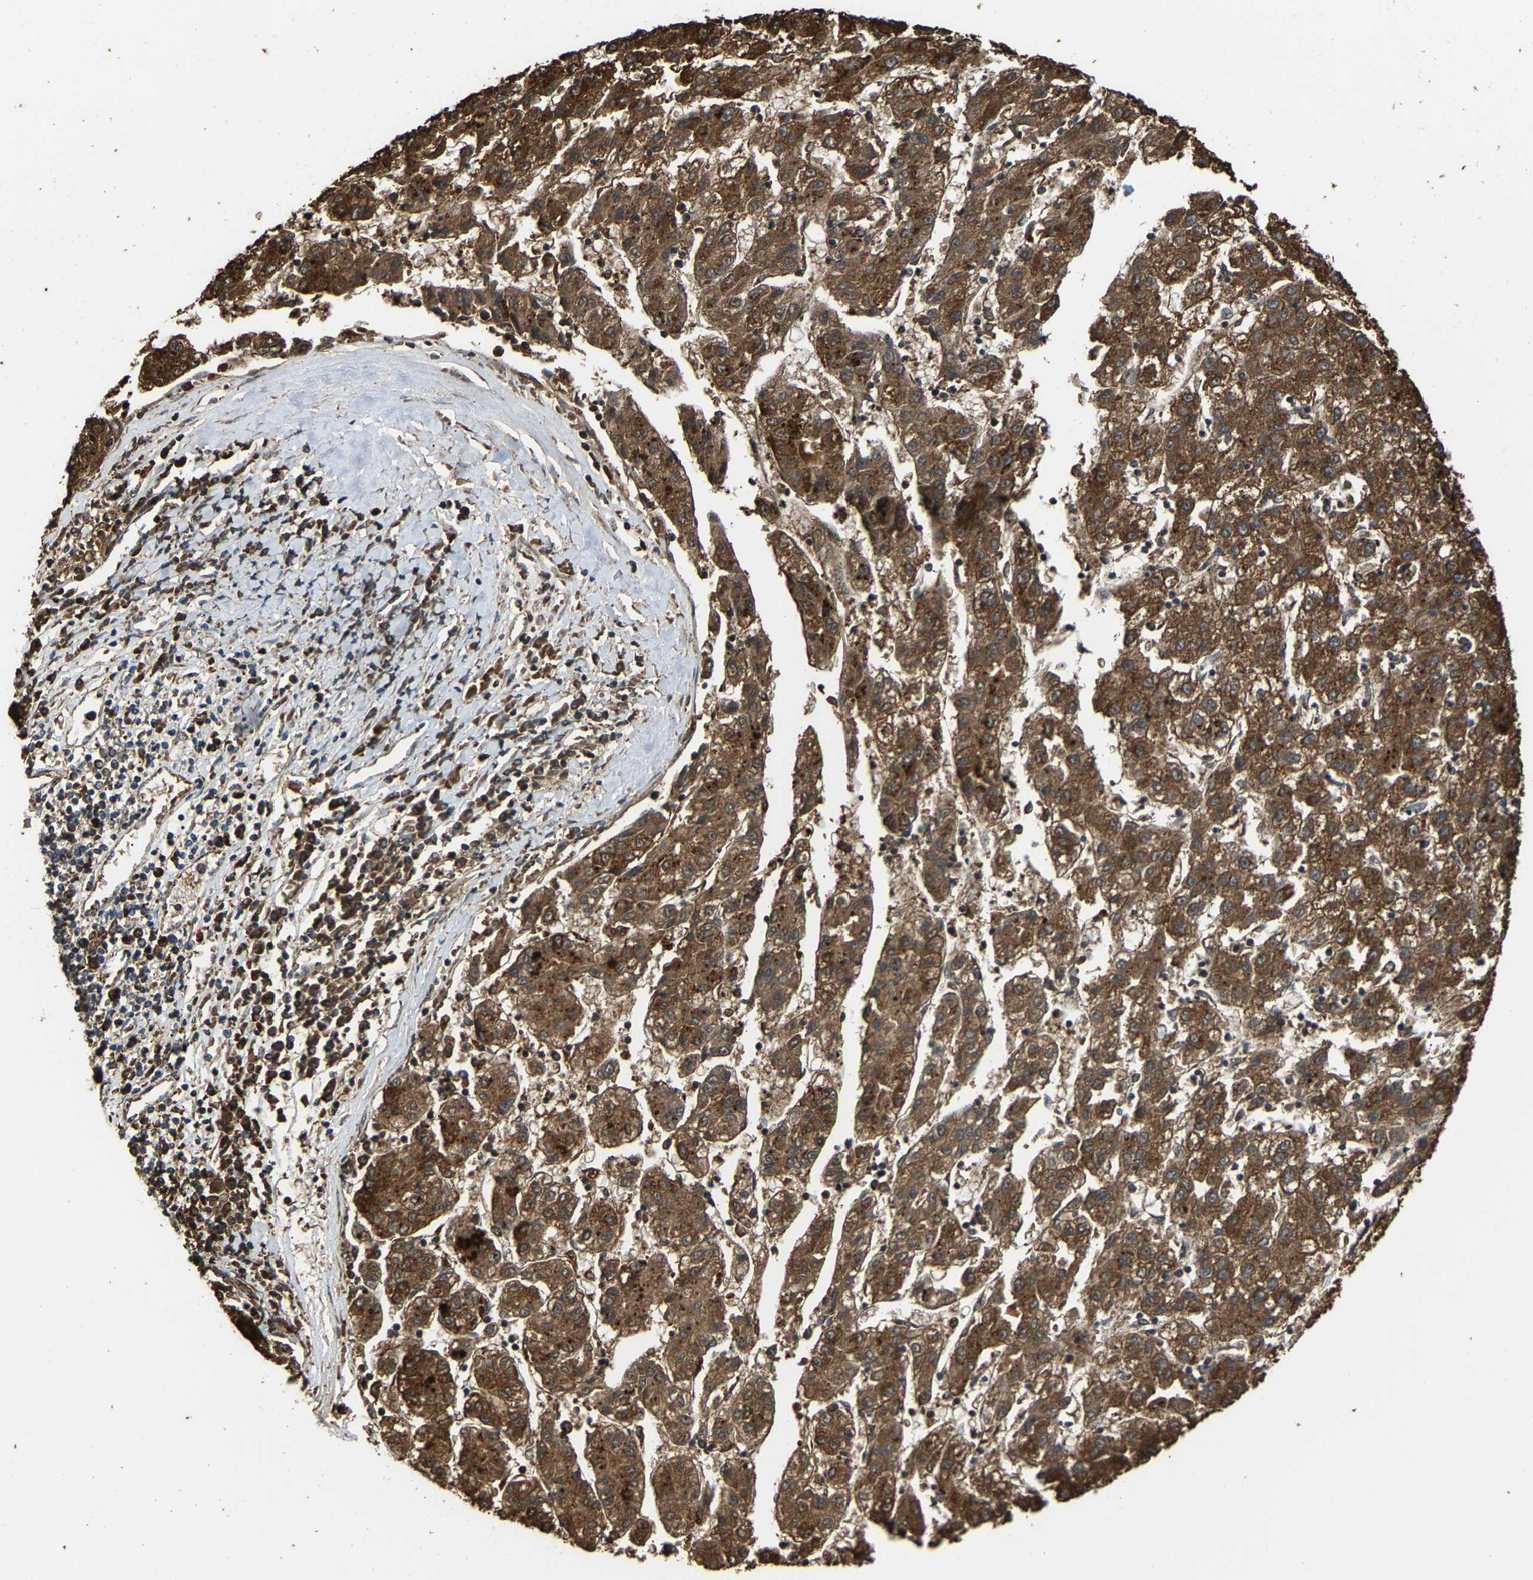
{"staining": {"intensity": "strong", "quantity": ">75%", "location": "cytoplasmic/membranous"}, "tissue": "liver cancer", "cell_type": "Tumor cells", "image_type": "cancer", "snomed": [{"axis": "morphology", "description": "Carcinoma, Hepatocellular, NOS"}, {"axis": "topography", "description": "Liver"}], "caption": "Protein expression analysis of human hepatocellular carcinoma (liver) reveals strong cytoplasmic/membranous positivity in approximately >75% of tumor cells.", "gene": "NDUFV3", "patient": {"sex": "male", "age": 72}}